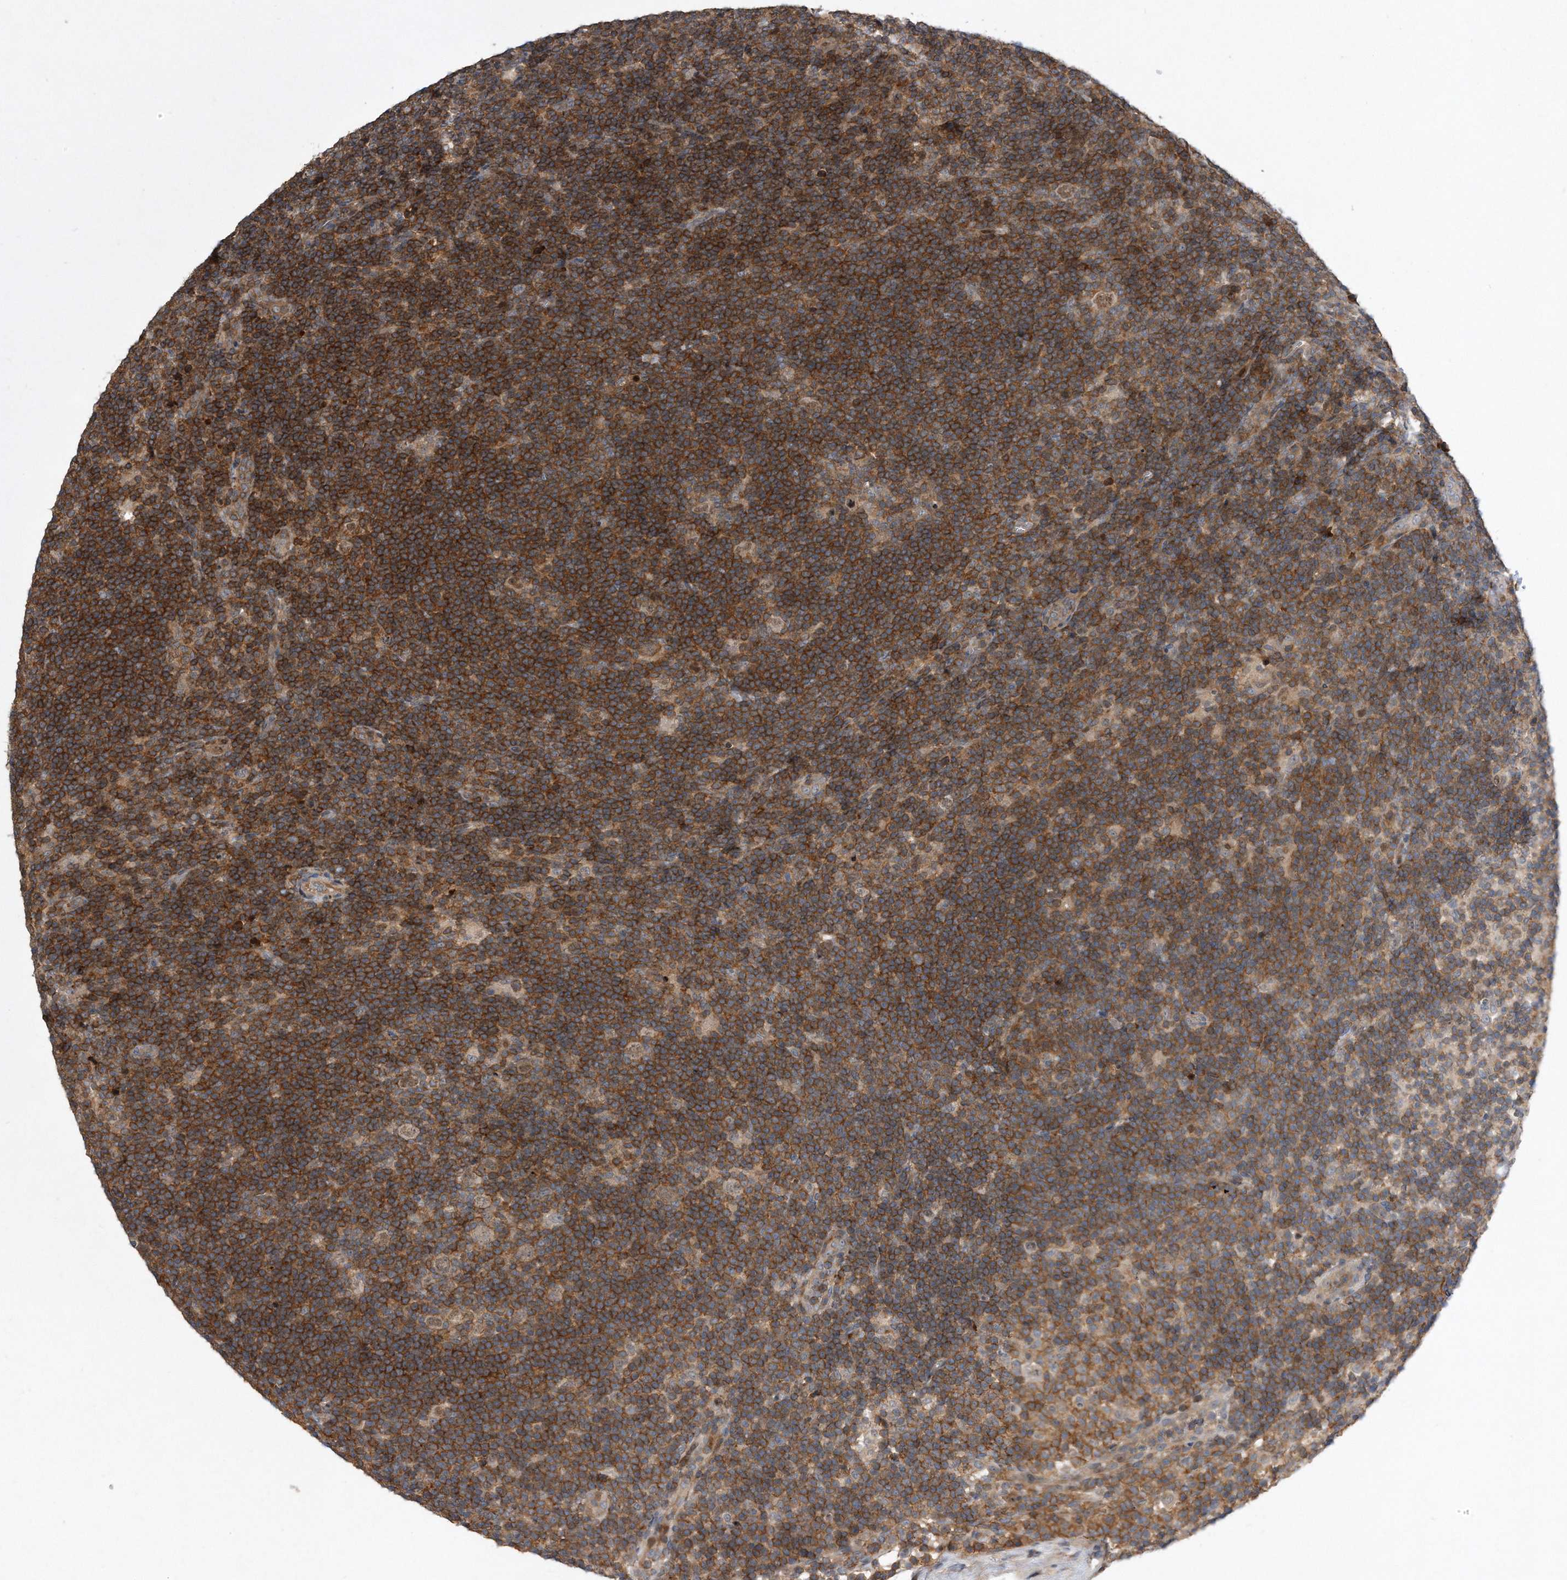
{"staining": {"intensity": "weak", "quantity": "25%-75%", "location": "cytoplasmic/membranous,nuclear"}, "tissue": "lymphoma", "cell_type": "Tumor cells", "image_type": "cancer", "snomed": [{"axis": "morphology", "description": "Hodgkin's disease, NOS"}, {"axis": "topography", "description": "Lymph node"}], "caption": "Immunohistochemistry micrograph of human lymphoma stained for a protein (brown), which exhibits low levels of weak cytoplasmic/membranous and nuclear staining in about 25%-75% of tumor cells.", "gene": "PGBD2", "patient": {"sex": "female", "age": 57}}